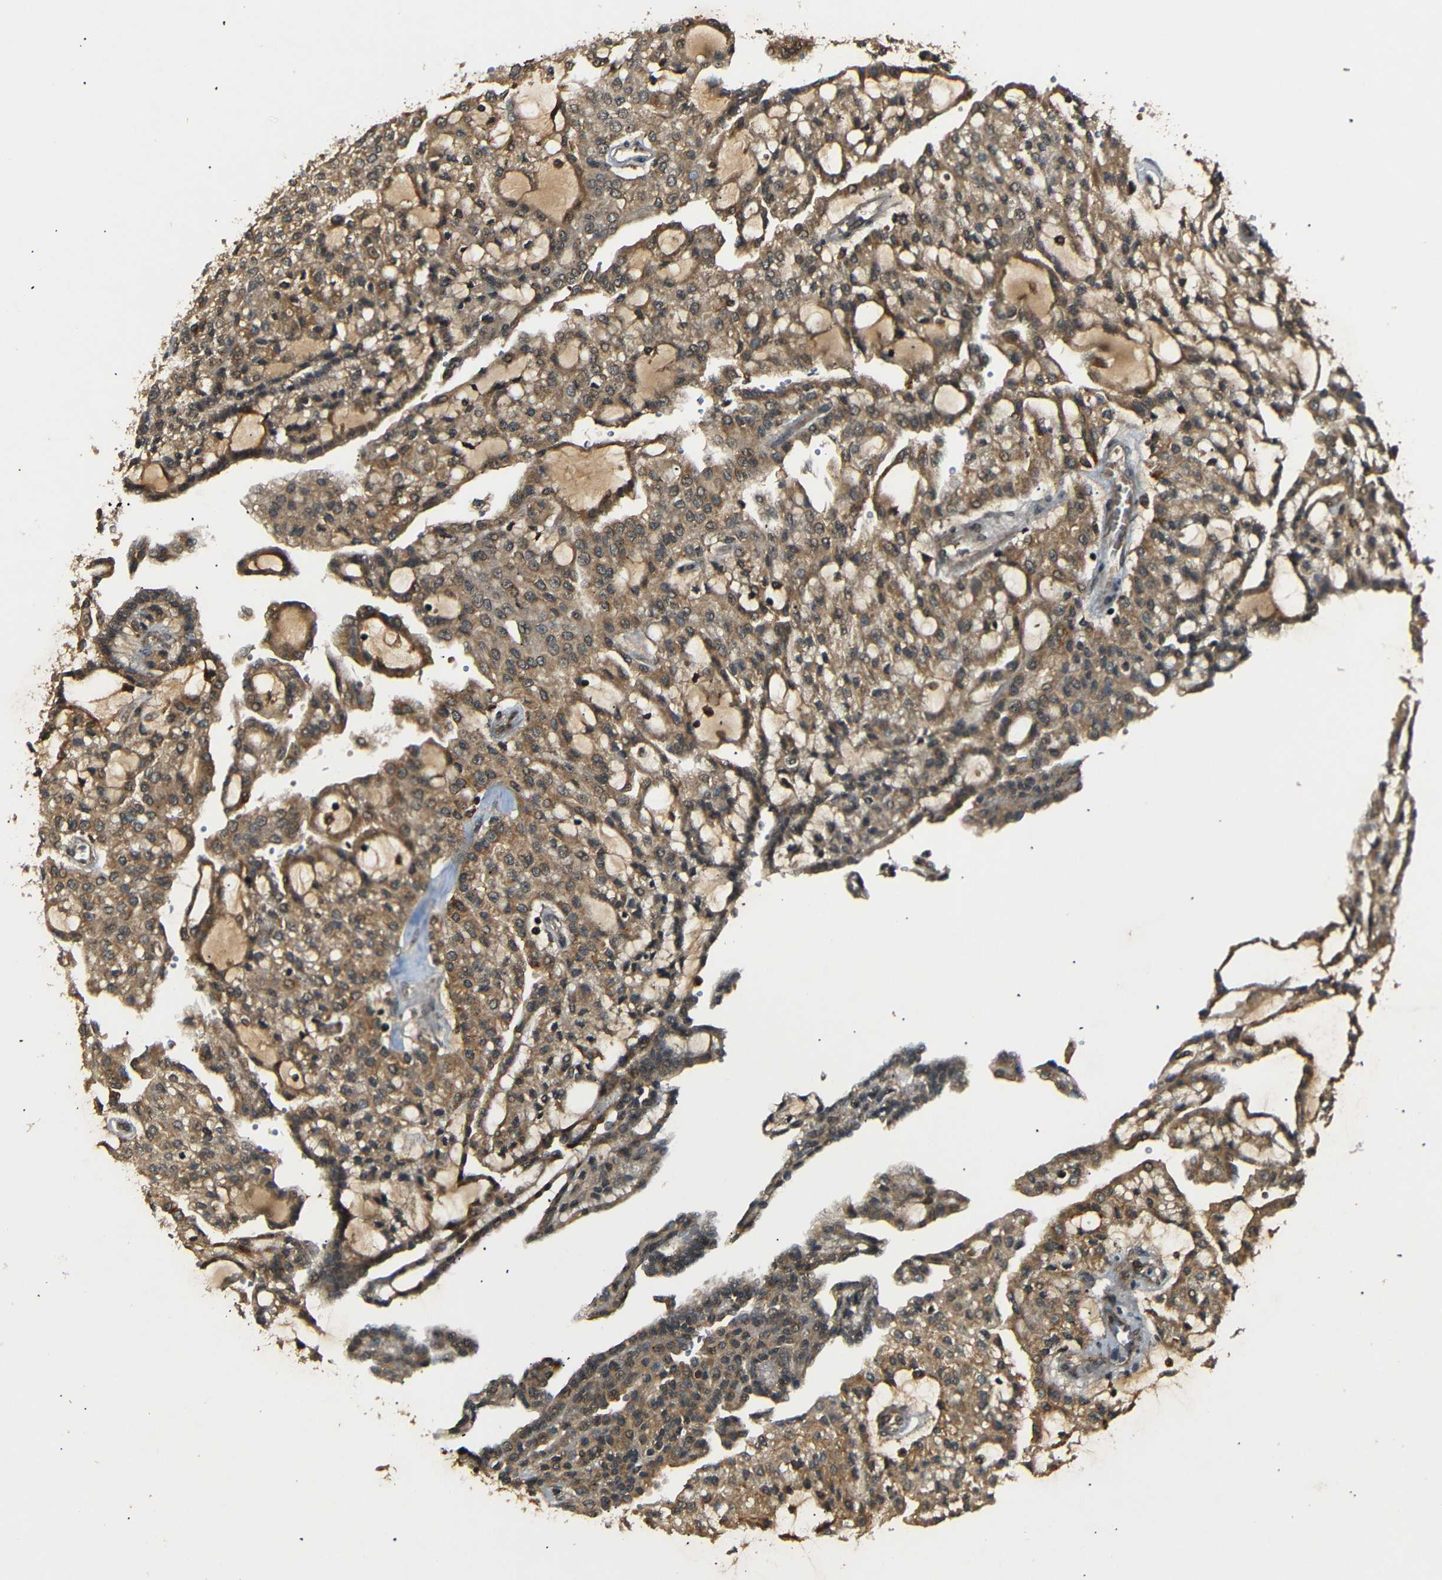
{"staining": {"intensity": "moderate", "quantity": ">75%", "location": "cytoplasmic/membranous"}, "tissue": "renal cancer", "cell_type": "Tumor cells", "image_type": "cancer", "snomed": [{"axis": "morphology", "description": "Adenocarcinoma, NOS"}, {"axis": "topography", "description": "Kidney"}], "caption": "A photomicrograph of human renal cancer (adenocarcinoma) stained for a protein shows moderate cytoplasmic/membranous brown staining in tumor cells.", "gene": "TANK", "patient": {"sex": "male", "age": 63}}